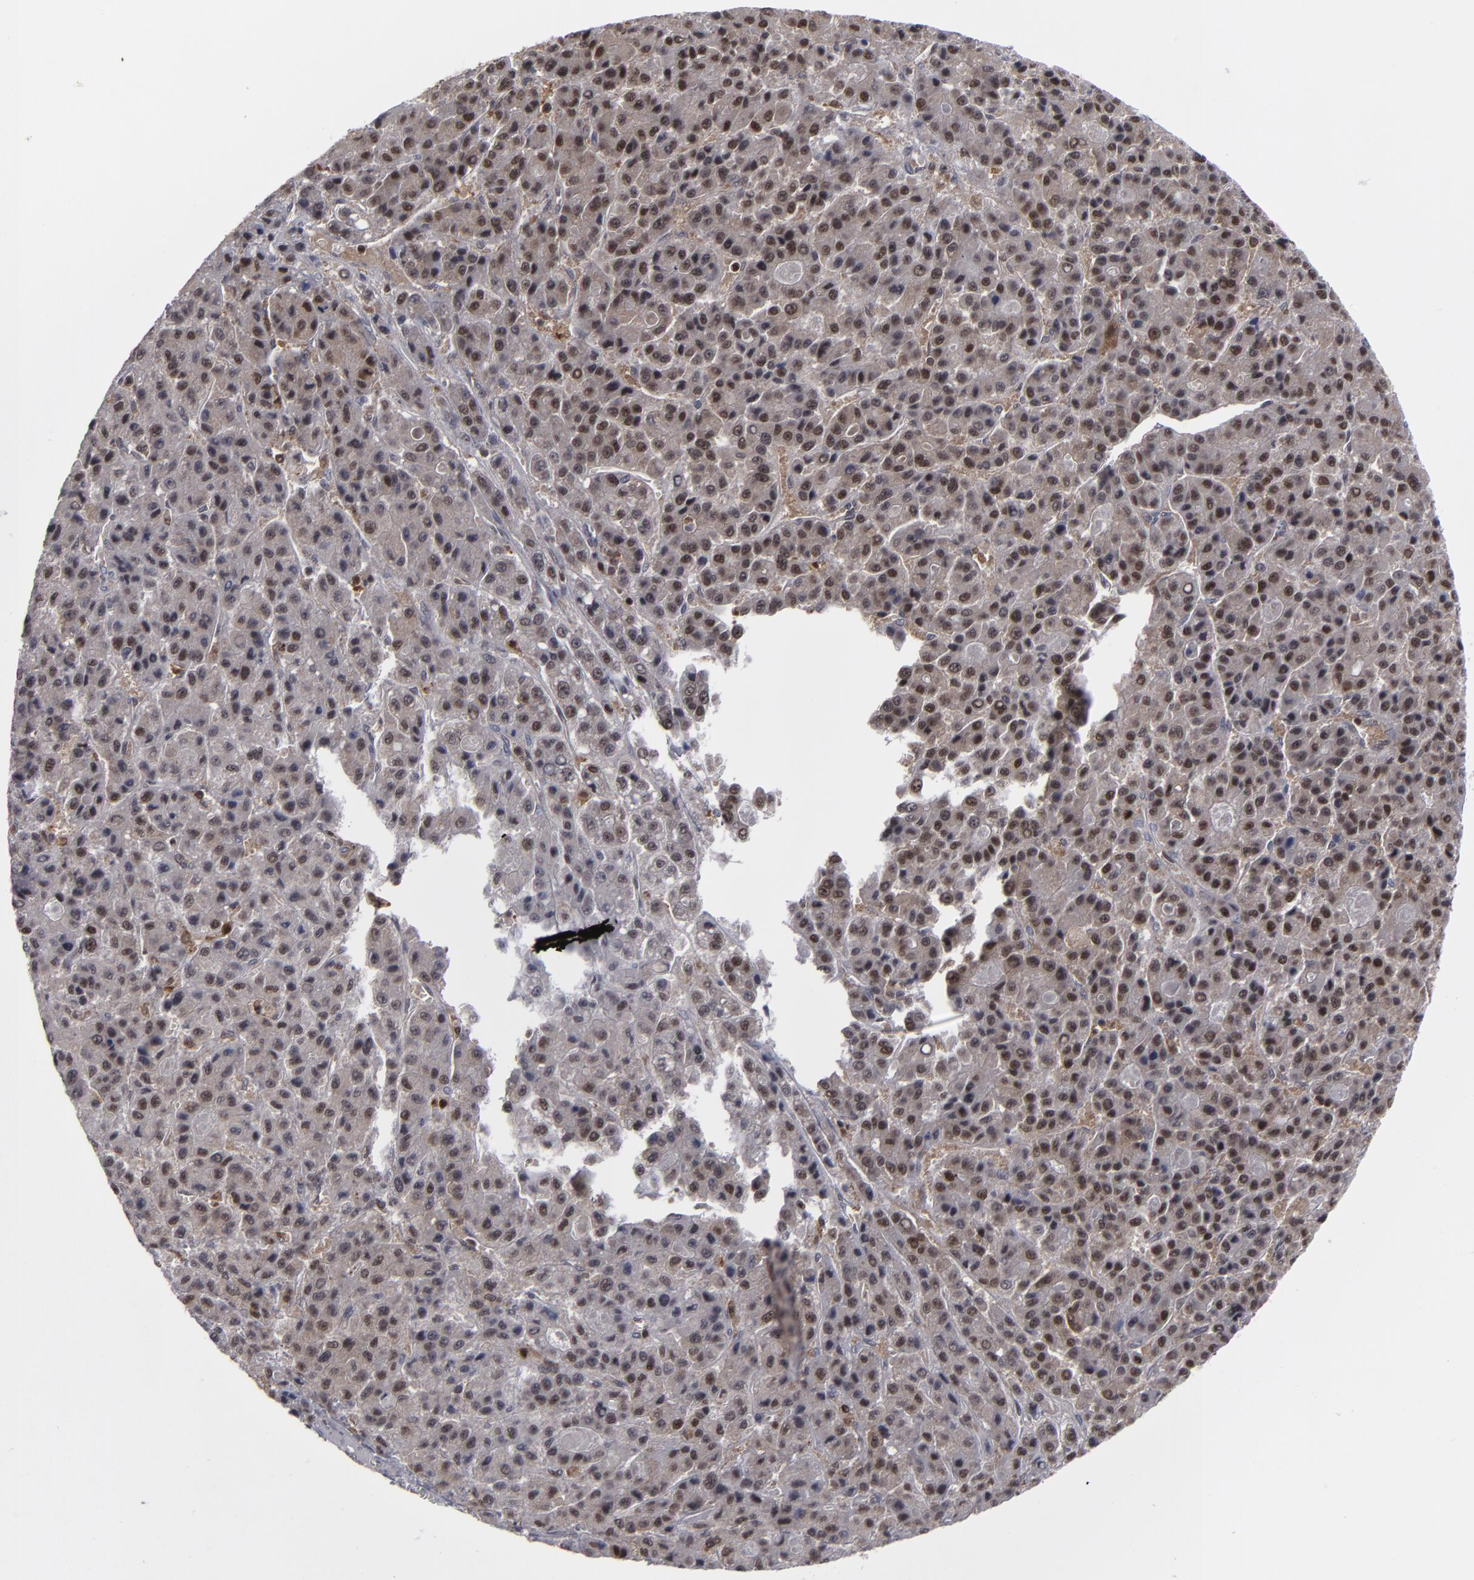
{"staining": {"intensity": "weak", "quantity": "25%-75%", "location": "cytoplasmic/membranous,nuclear"}, "tissue": "liver cancer", "cell_type": "Tumor cells", "image_type": "cancer", "snomed": [{"axis": "morphology", "description": "Carcinoma, Hepatocellular, NOS"}, {"axis": "topography", "description": "Liver"}], "caption": "Tumor cells demonstrate low levels of weak cytoplasmic/membranous and nuclear expression in approximately 25%-75% of cells in liver cancer.", "gene": "GSR", "patient": {"sex": "male", "age": 70}}